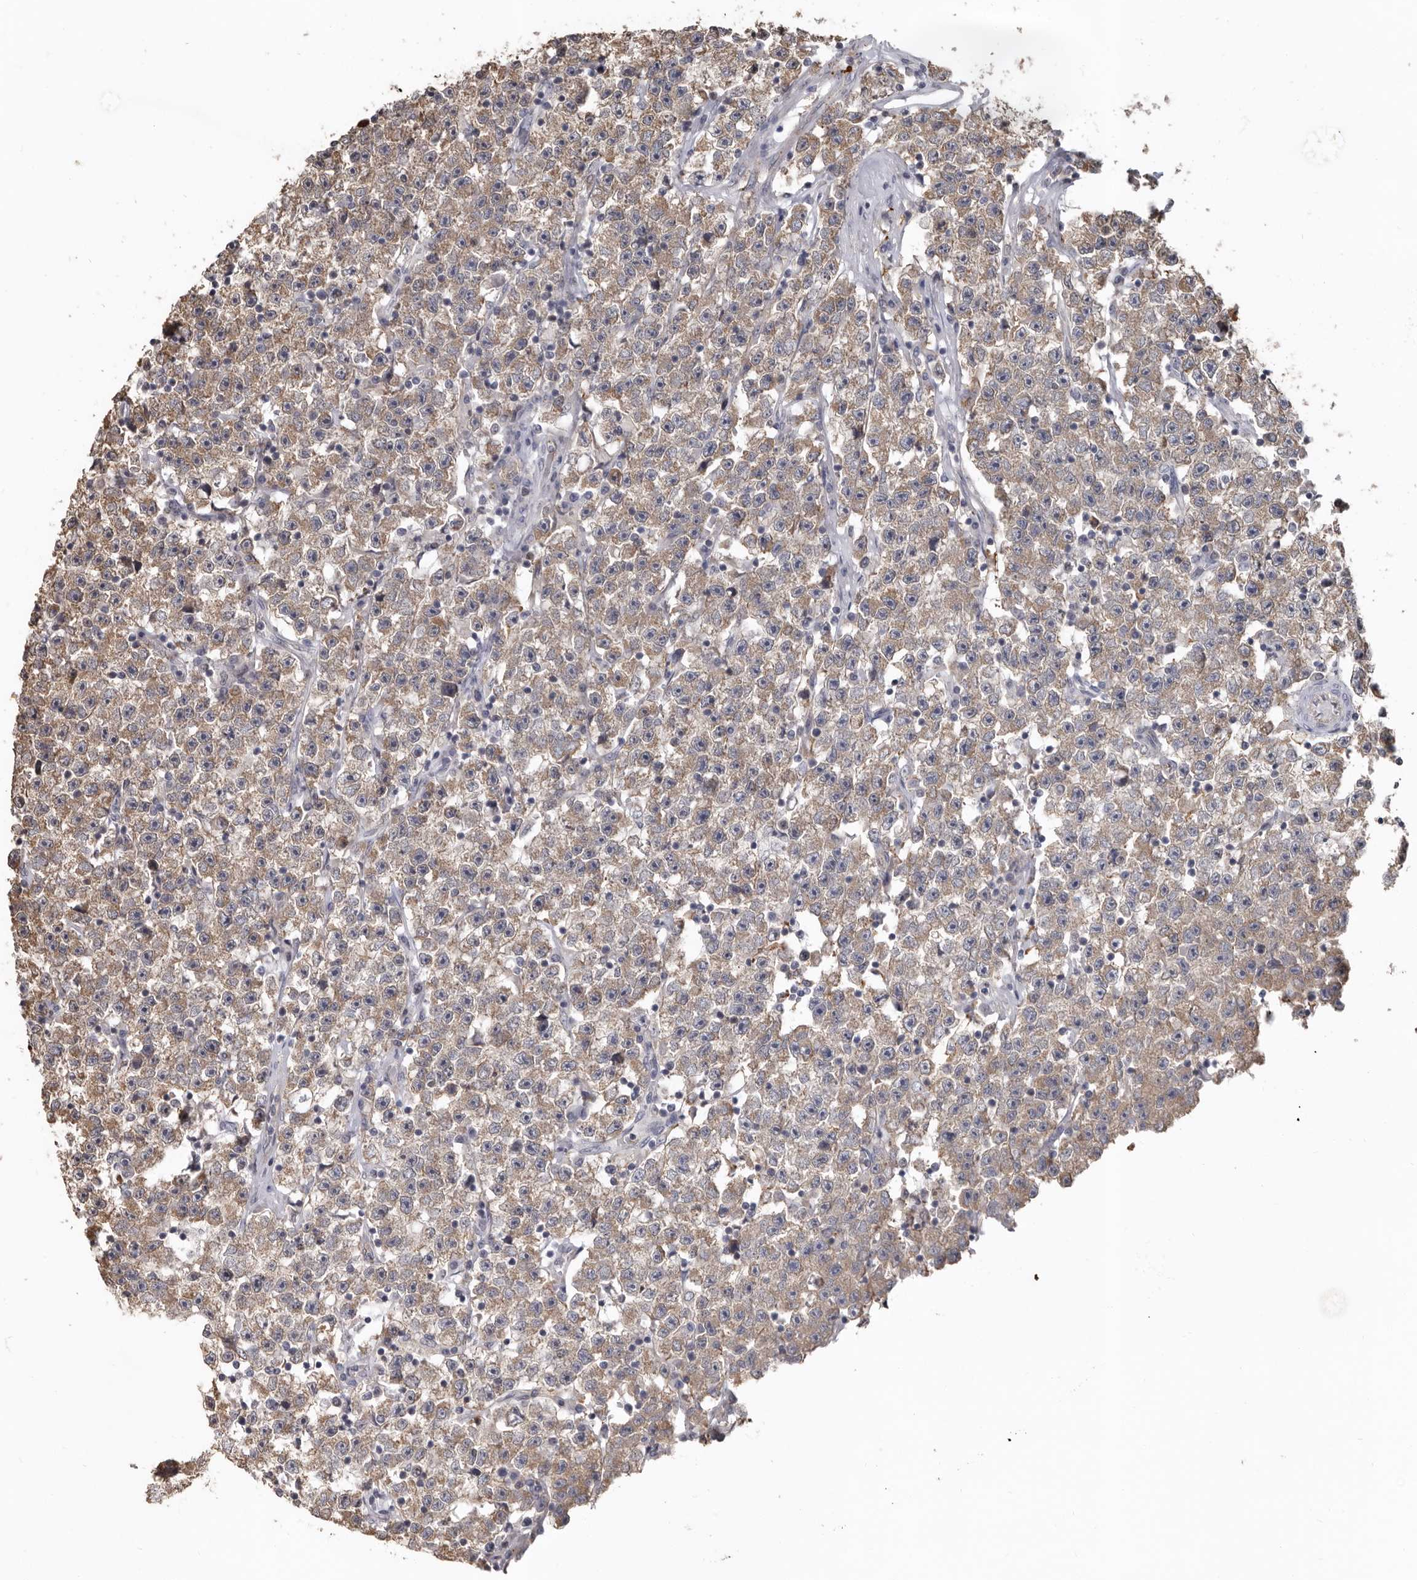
{"staining": {"intensity": "weak", "quantity": "25%-75%", "location": "cytoplasmic/membranous"}, "tissue": "testis cancer", "cell_type": "Tumor cells", "image_type": "cancer", "snomed": [{"axis": "morphology", "description": "Seminoma, NOS"}, {"axis": "topography", "description": "Testis"}], "caption": "Brown immunohistochemical staining in testis cancer exhibits weak cytoplasmic/membranous expression in about 25%-75% of tumor cells.", "gene": "LRGUK", "patient": {"sex": "male", "age": 22}}